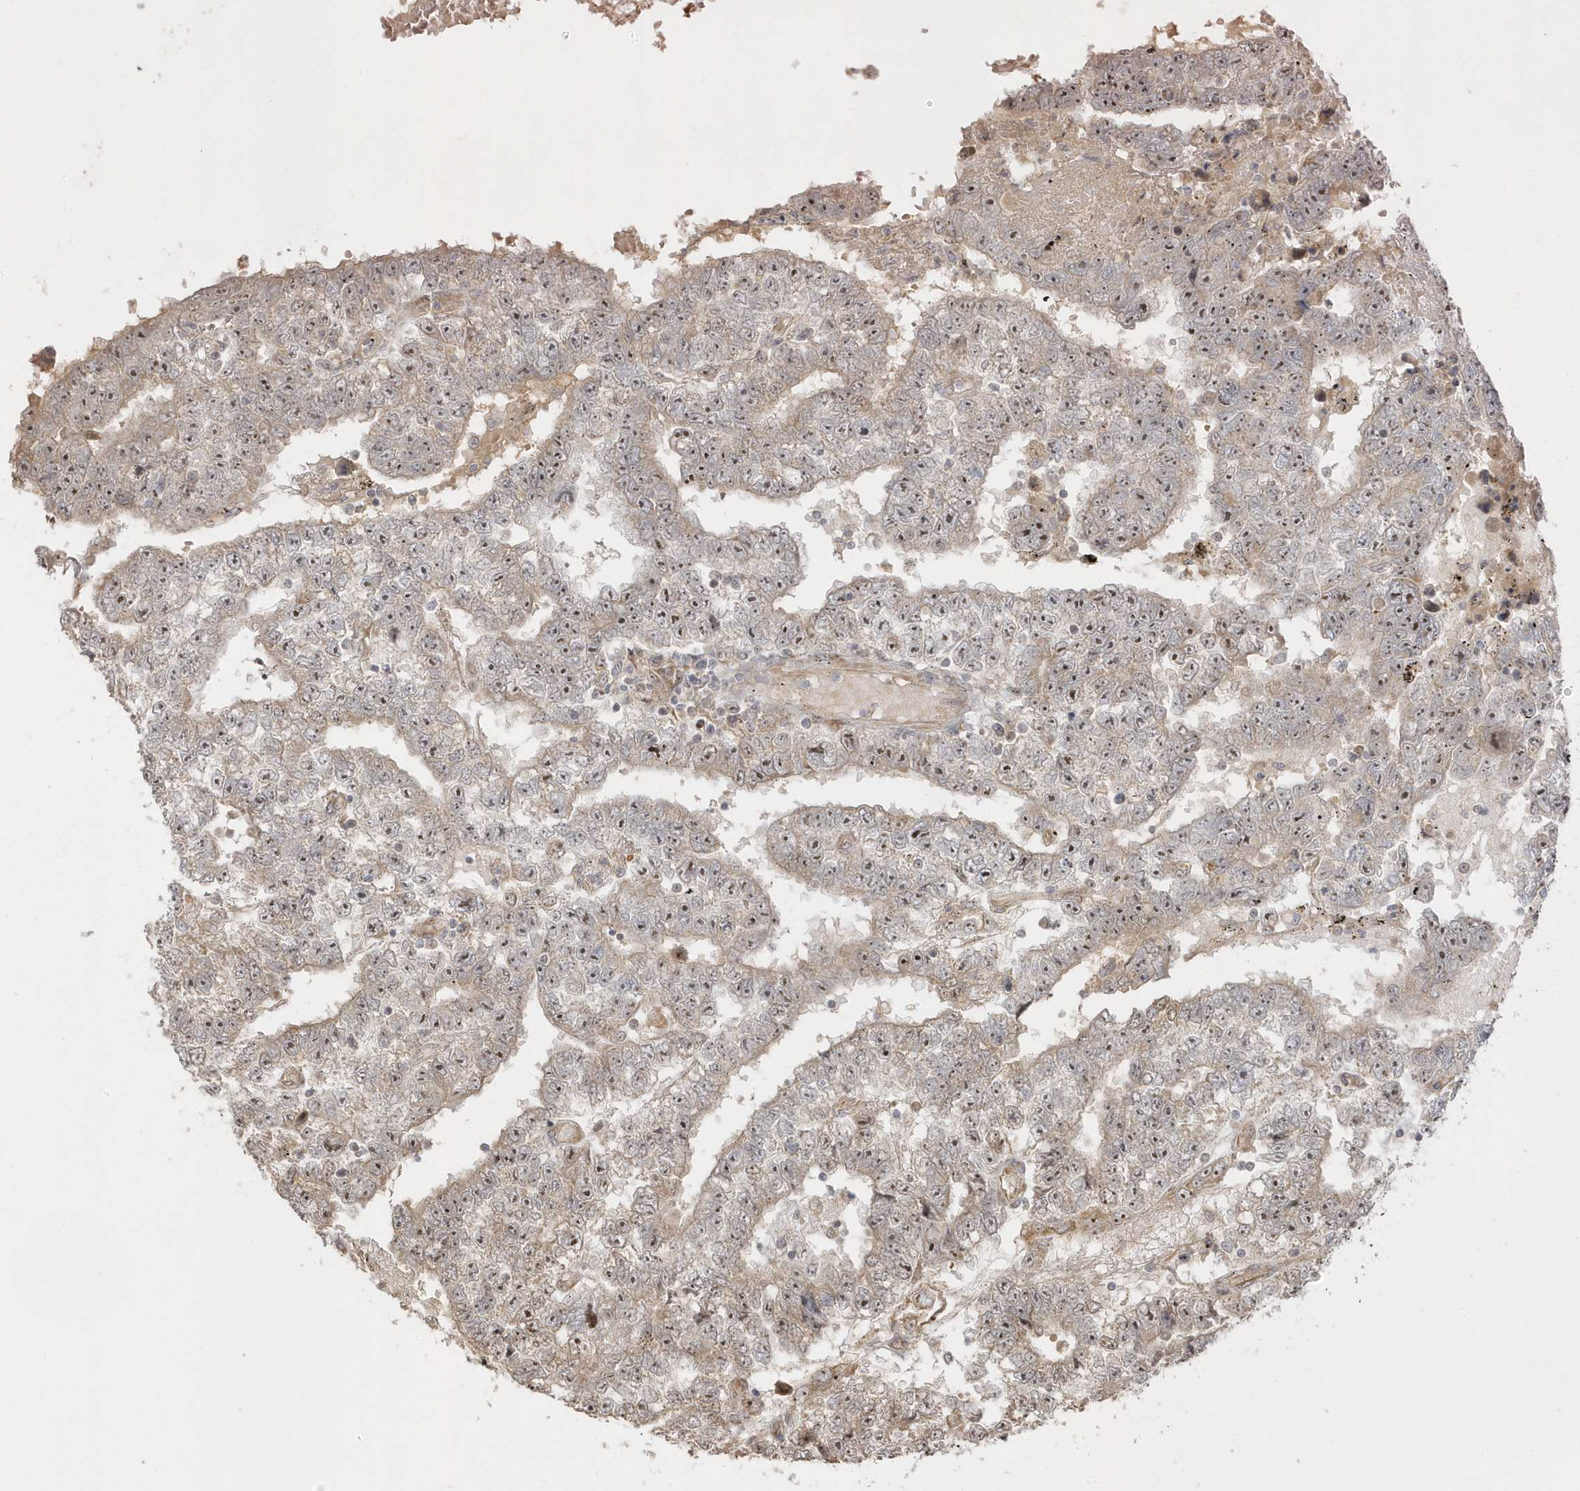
{"staining": {"intensity": "weak", "quantity": "25%-75%", "location": "nuclear"}, "tissue": "testis cancer", "cell_type": "Tumor cells", "image_type": "cancer", "snomed": [{"axis": "morphology", "description": "Carcinoma, Embryonal, NOS"}, {"axis": "topography", "description": "Testis"}], "caption": "Immunohistochemistry (IHC) staining of embryonal carcinoma (testis), which reveals low levels of weak nuclear staining in approximately 25%-75% of tumor cells indicating weak nuclear protein positivity. The staining was performed using DAB (3,3'-diaminobenzidine) (brown) for protein detection and nuclei were counterstained in hematoxylin (blue).", "gene": "ECM2", "patient": {"sex": "male", "age": 25}}